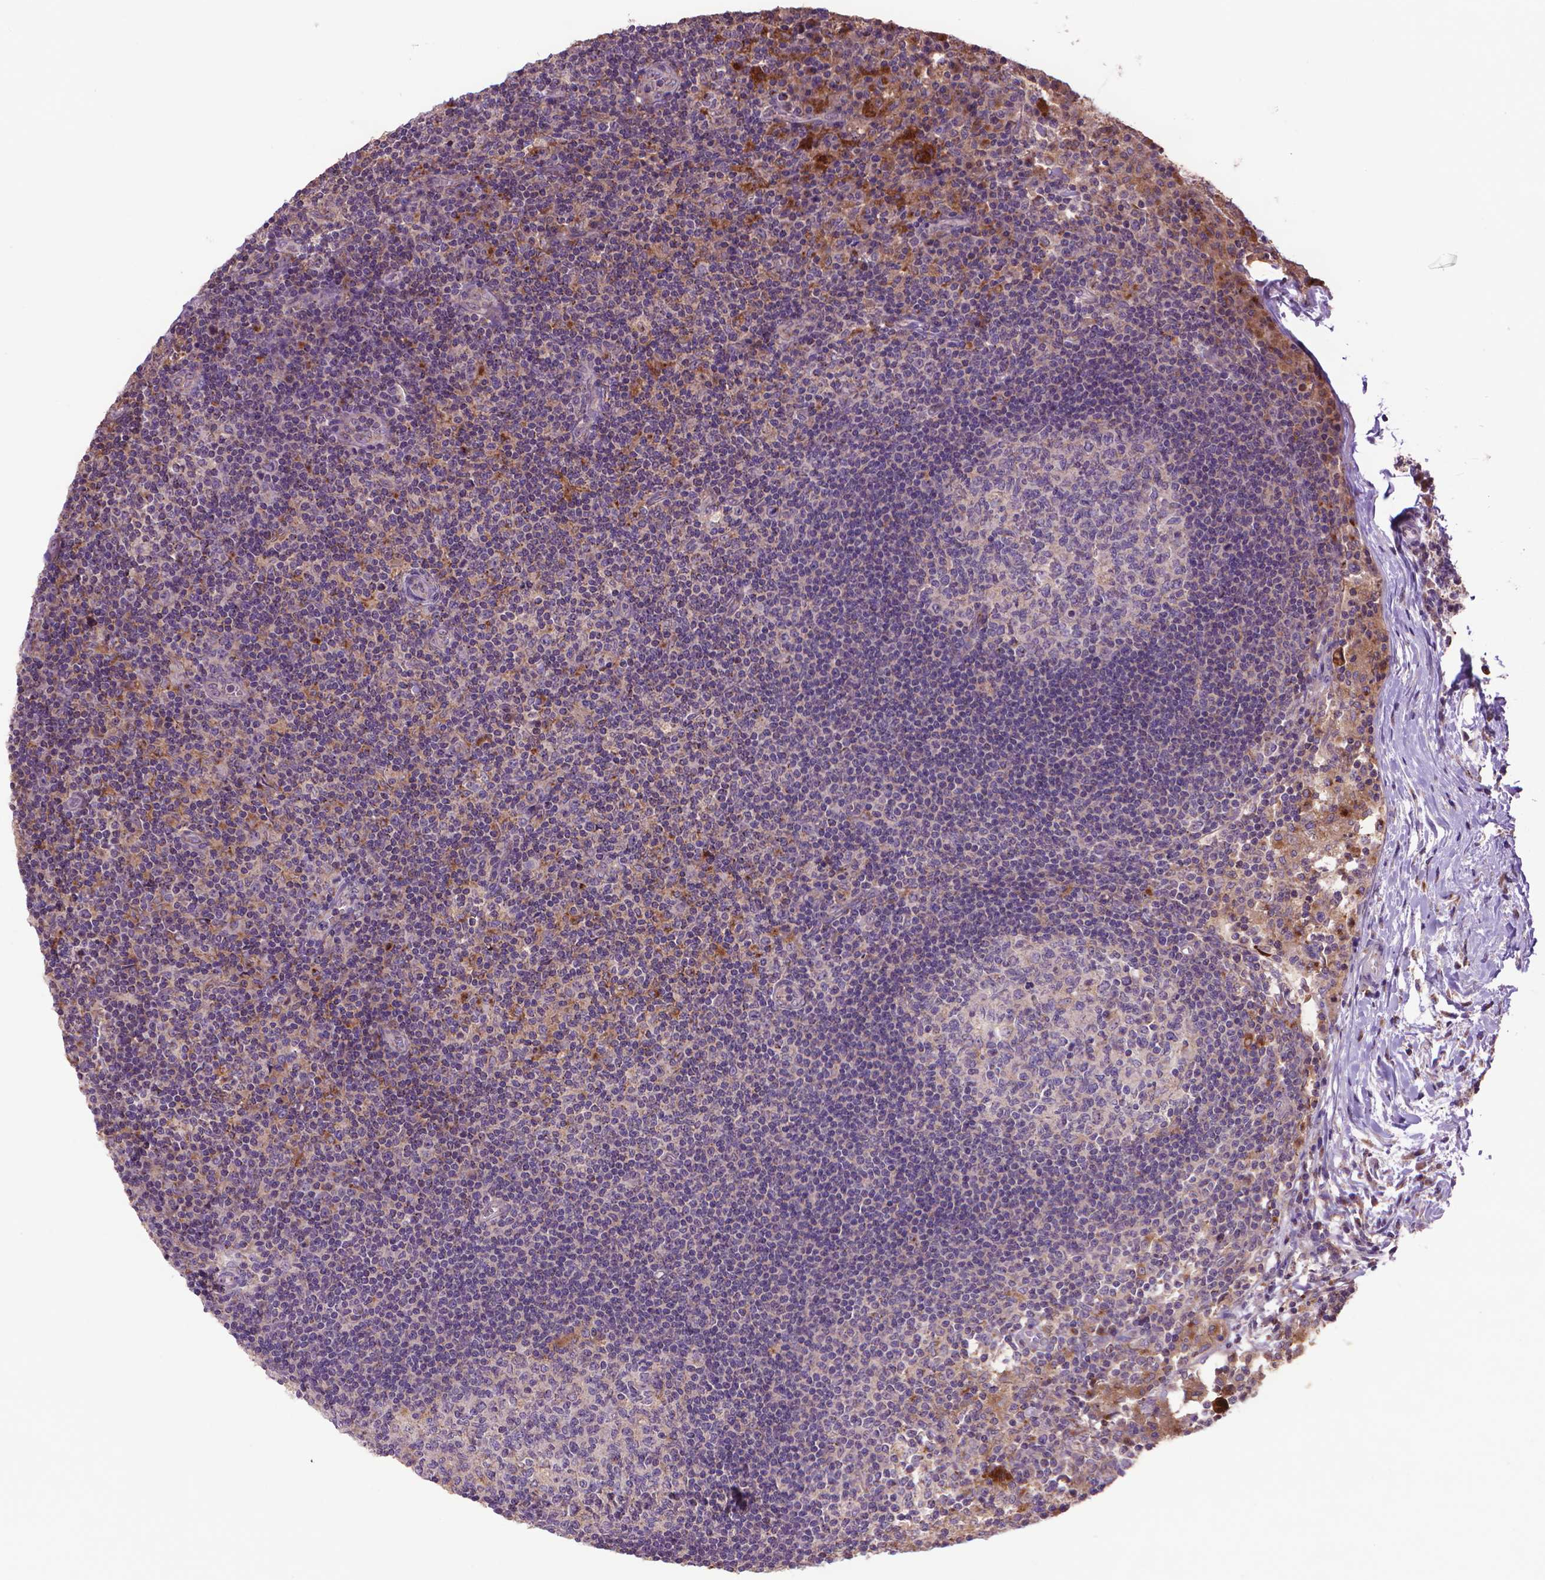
{"staining": {"intensity": "weak", "quantity": "<25%", "location": "cytoplasmic/membranous"}, "tissue": "lymph node", "cell_type": "Germinal center cells", "image_type": "normal", "snomed": [{"axis": "morphology", "description": "Normal tissue, NOS"}, {"axis": "topography", "description": "Lymph node"}], "caption": "Immunohistochemistry photomicrograph of benign human lymph node stained for a protein (brown), which exhibits no staining in germinal center cells.", "gene": "GLB1", "patient": {"sex": "female", "age": 72}}